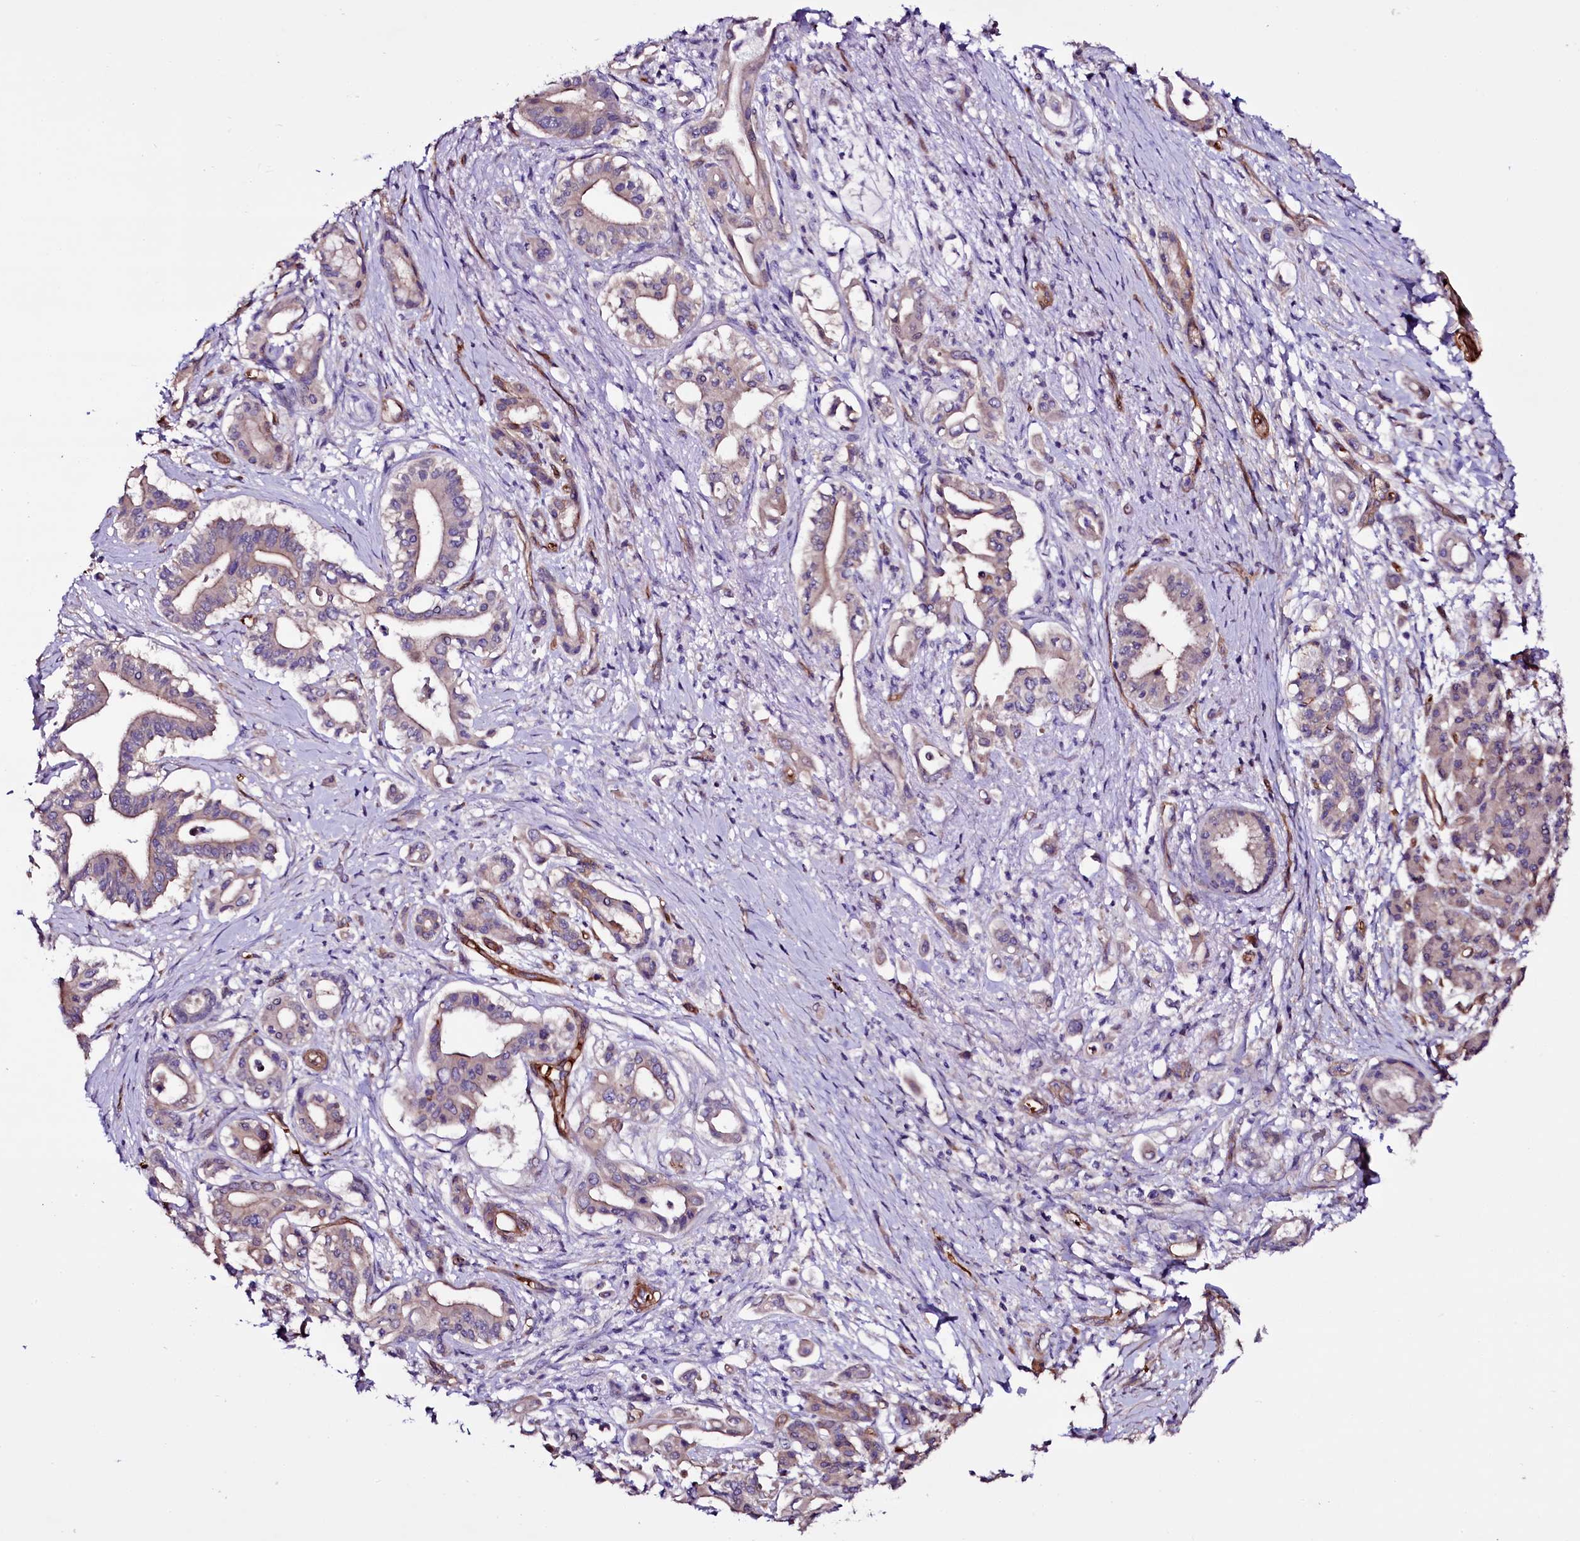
{"staining": {"intensity": "weak", "quantity": "25%-75%", "location": "cytoplasmic/membranous"}, "tissue": "pancreatic cancer", "cell_type": "Tumor cells", "image_type": "cancer", "snomed": [{"axis": "morphology", "description": "Adenocarcinoma, NOS"}, {"axis": "topography", "description": "Pancreas"}], "caption": "Immunohistochemistry (IHC) histopathology image of neoplastic tissue: pancreatic cancer stained using IHC displays low levels of weak protein expression localized specifically in the cytoplasmic/membranous of tumor cells, appearing as a cytoplasmic/membranous brown color.", "gene": "MEX3C", "patient": {"sex": "female", "age": 77}}